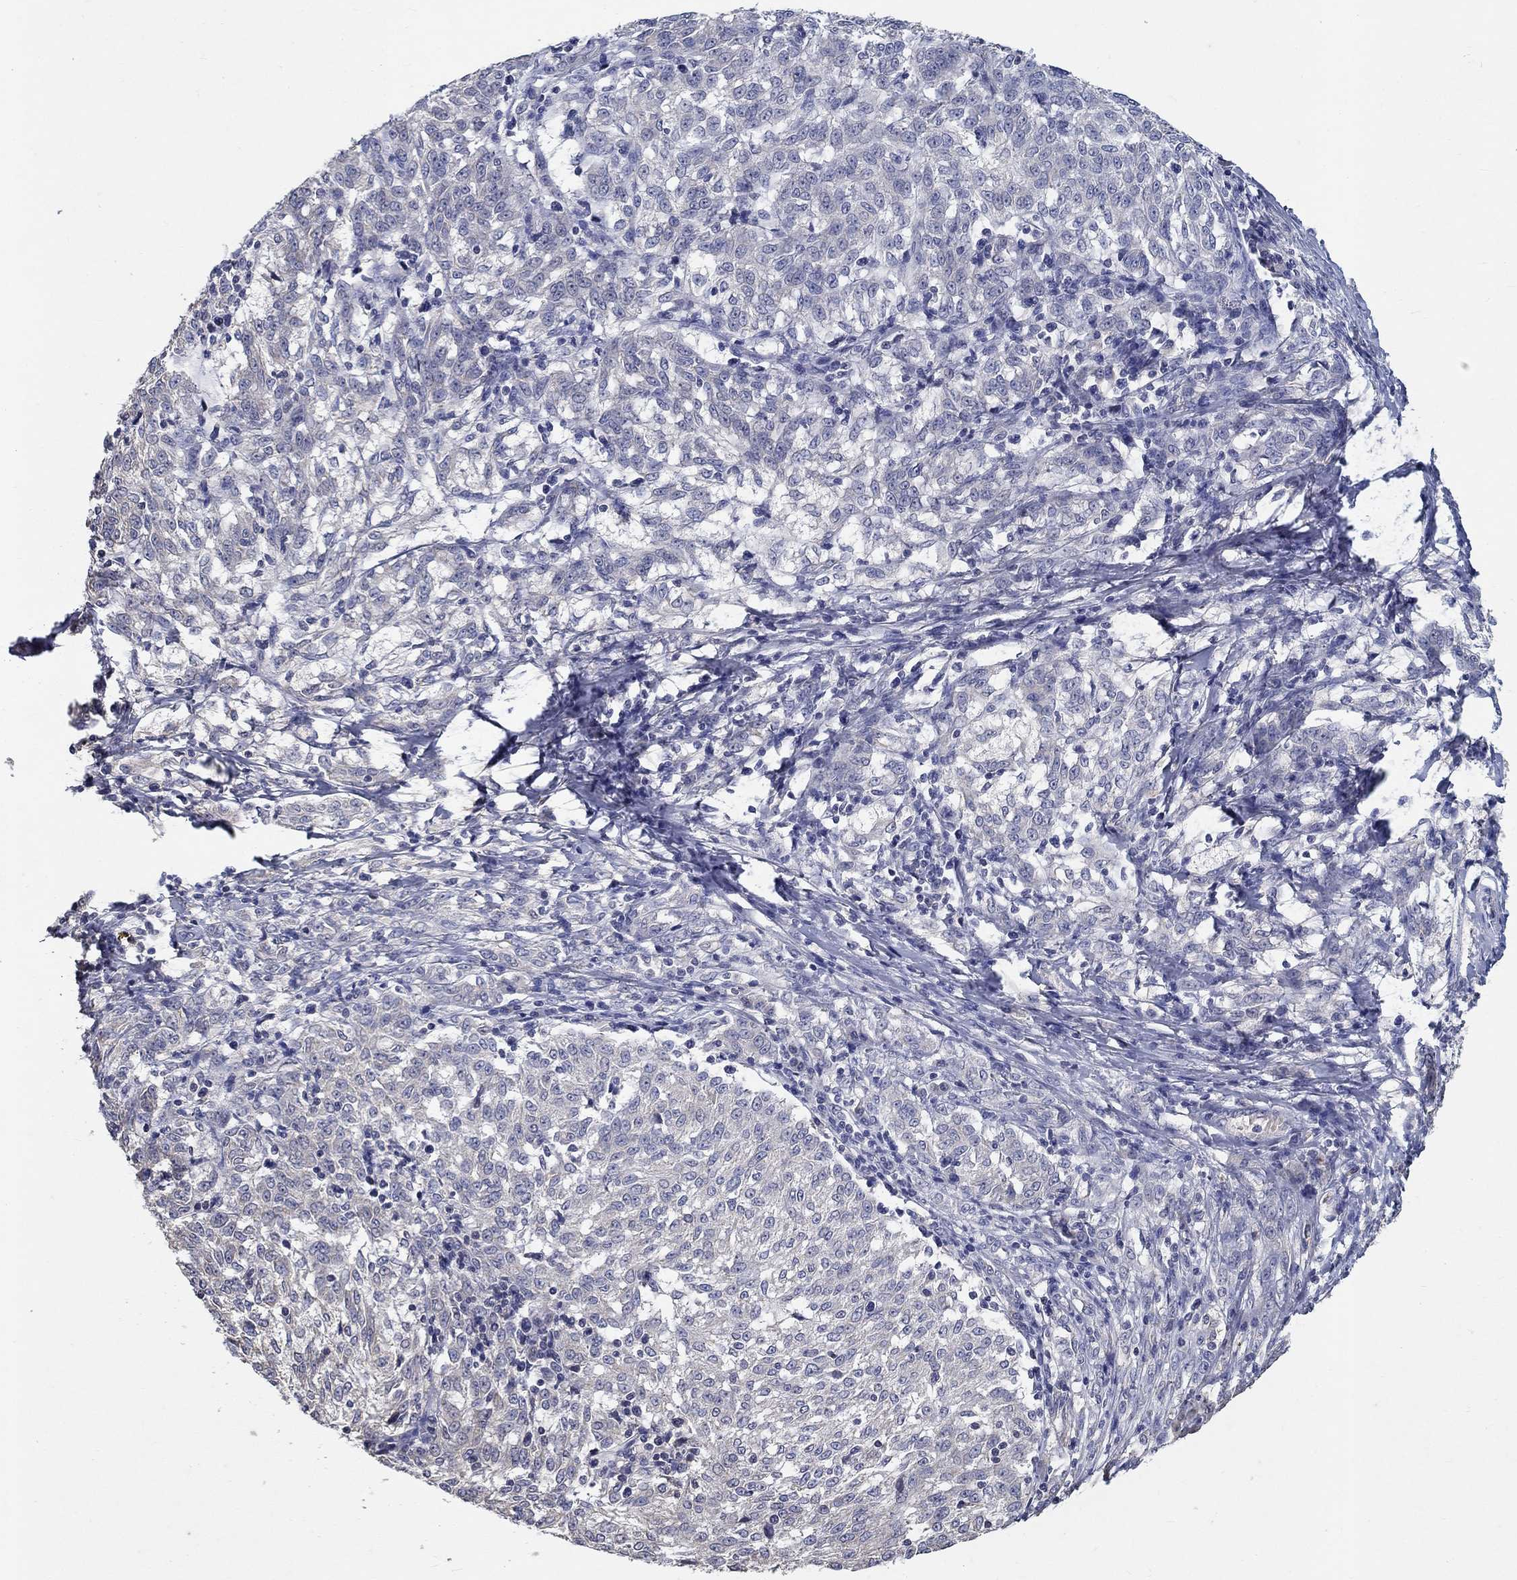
{"staining": {"intensity": "negative", "quantity": "none", "location": "none"}, "tissue": "melanoma", "cell_type": "Tumor cells", "image_type": "cancer", "snomed": [{"axis": "morphology", "description": "Malignant melanoma, NOS"}, {"axis": "topography", "description": "Skin"}], "caption": "Immunohistochemistry of malignant melanoma exhibits no expression in tumor cells.", "gene": "PROZ", "patient": {"sex": "female", "age": 72}}